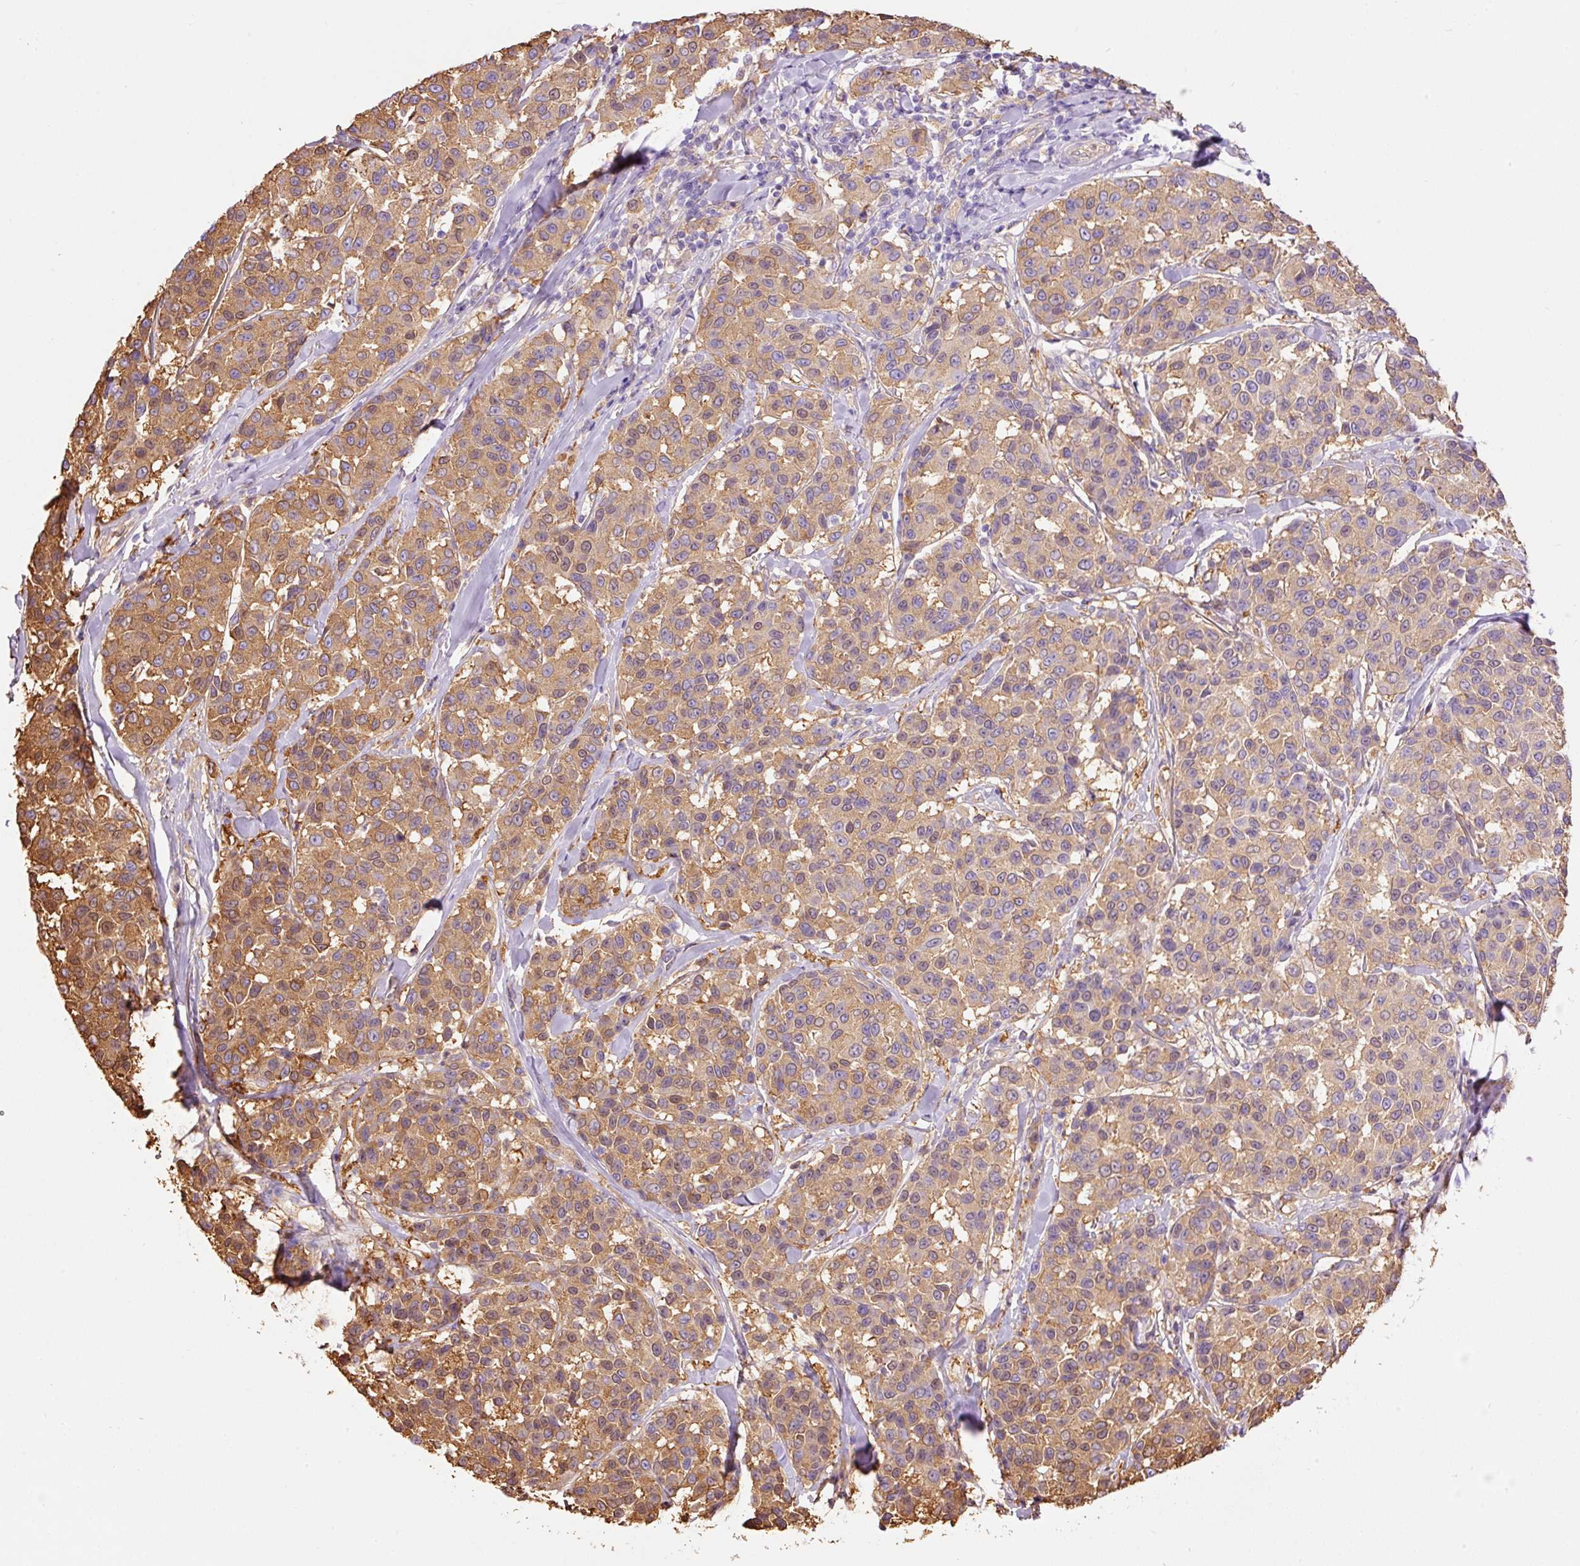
{"staining": {"intensity": "moderate", "quantity": ">75%", "location": "cytoplasmic/membranous"}, "tissue": "melanoma", "cell_type": "Tumor cells", "image_type": "cancer", "snomed": [{"axis": "morphology", "description": "Malignant melanoma, NOS"}, {"axis": "topography", "description": "Skin"}], "caption": "Immunohistochemistry (DAB (3,3'-diaminobenzidine)) staining of melanoma shows moderate cytoplasmic/membranous protein staining in about >75% of tumor cells.", "gene": "IL10RB", "patient": {"sex": "female", "age": 66}}